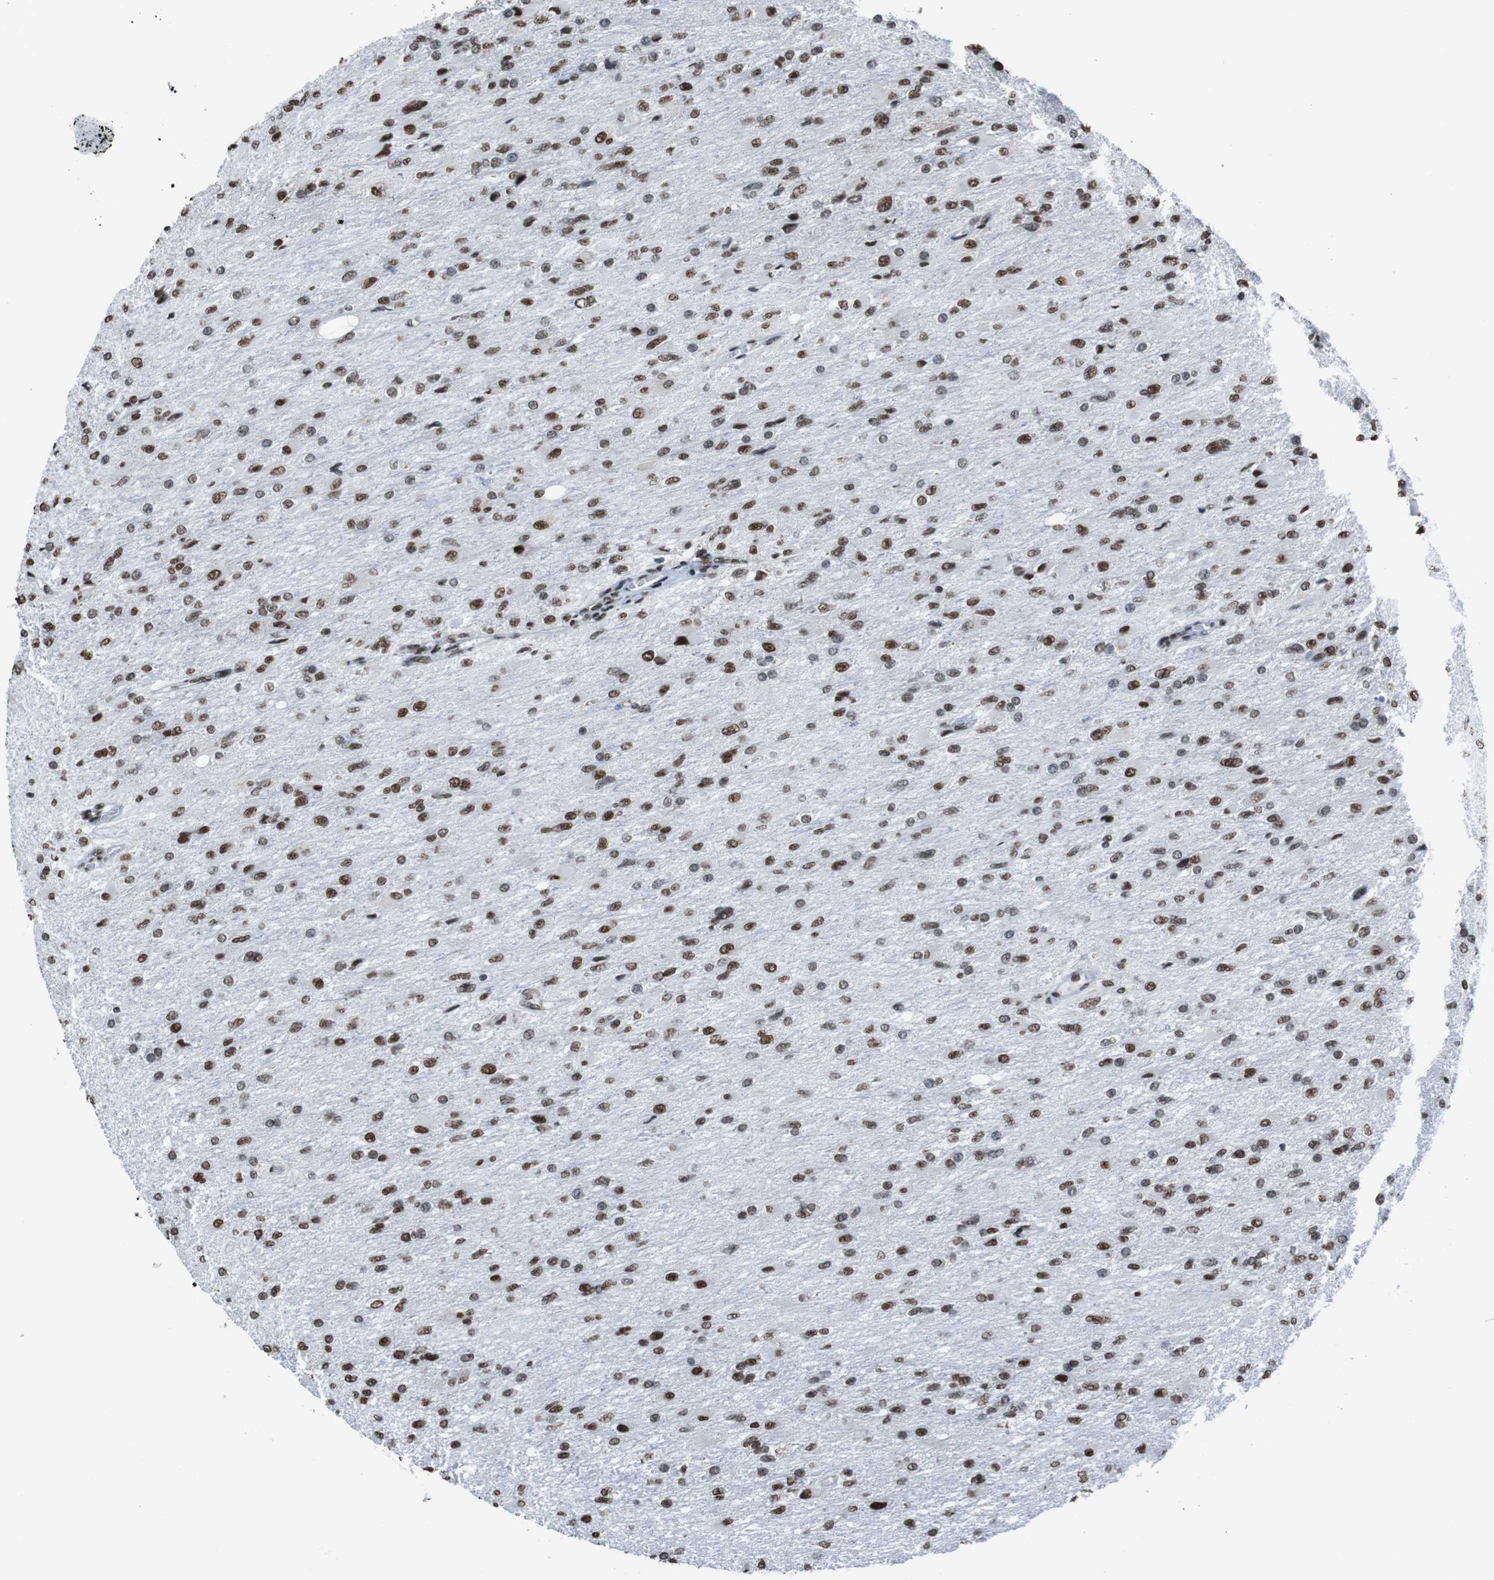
{"staining": {"intensity": "moderate", "quantity": ">75%", "location": "nuclear"}, "tissue": "glioma", "cell_type": "Tumor cells", "image_type": "cancer", "snomed": [{"axis": "morphology", "description": "Glioma, malignant, High grade"}, {"axis": "topography", "description": "Cerebral cortex"}], "caption": "Brown immunohistochemical staining in human malignant high-grade glioma displays moderate nuclear positivity in about >75% of tumor cells. The protein of interest is stained brown, and the nuclei are stained in blue (DAB IHC with brightfield microscopy, high magnification).", "gene": "ROMO1", "patient": {"sex": "female", "age": 36}}